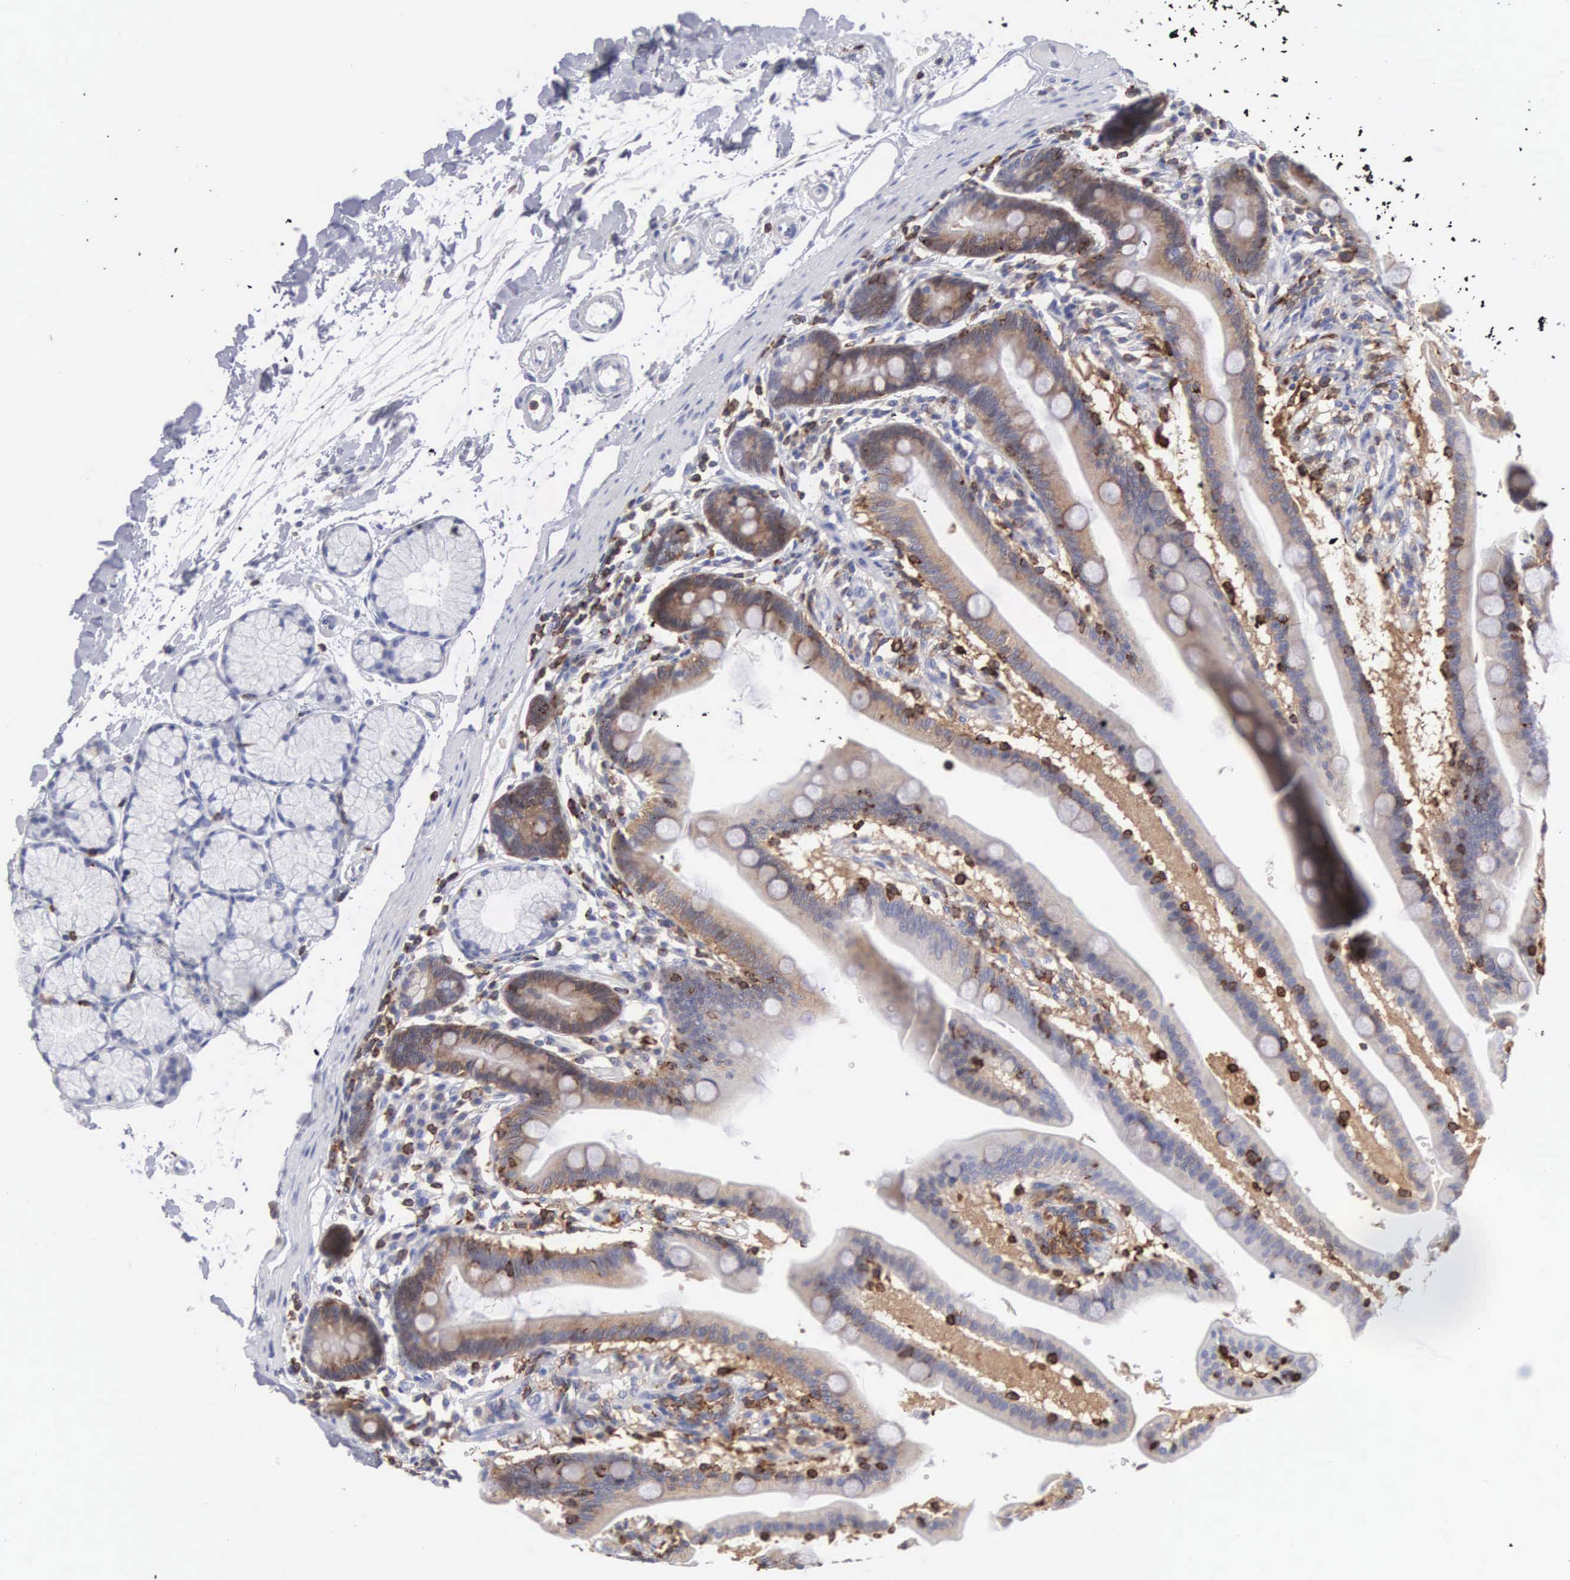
{"staining": {"intensity": "moderate", "quantity": ">75%", "location": "cytoplasmic/membranous"}, "tissue": "duodenum", "cell_type": "Glandular cells", "image_type": "normal", "snomed": [{"axis": "morphology", "description": "Normal tissue, NOS"}, {"axis": "topography", "description": "Duodenum"}], "caption": "The photomicrograph reveals immunohistochemical staining of unremarkable duodenum. There is moderate cytoplasmic/membranous staining is identified in about >75% of glandular cells.", "gene": "ENSG00000285304", "patient": {"sex": "female", "age": 77}}